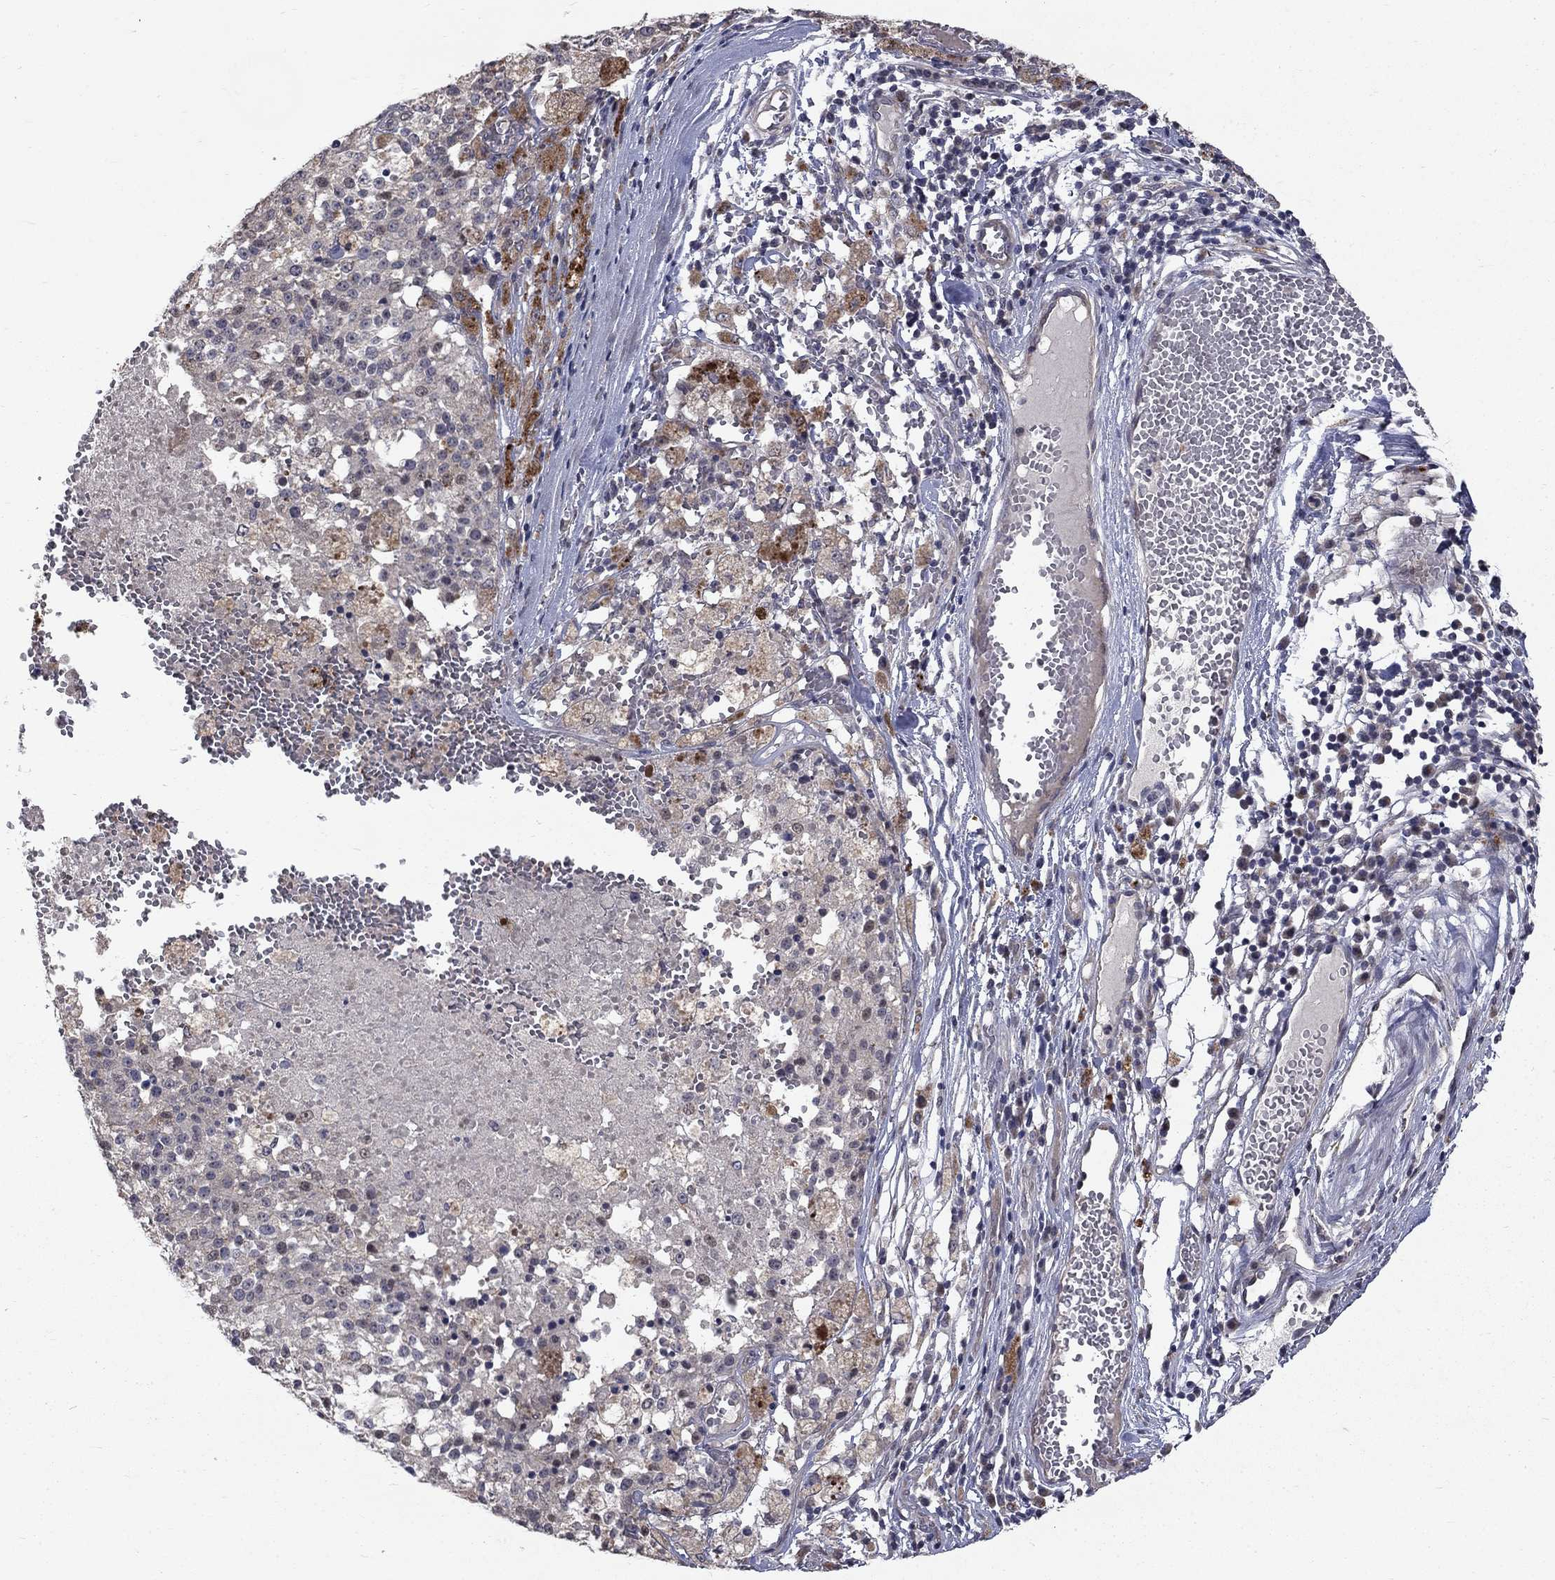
{"staining": {"intensity": "negative", "quantity": "none", "location": "none"}, "tissue": "melanoma", "cell_type": "Tumor cells", "image_type": "cancer", "snomed": [{"axis": "morphology", "description": "Malignant melanoma, Metastatic site"}, {"axis": "topography", "description": "Lymph node"}], "caption": "Immunohistochemical staining of human malignant melanoma (metastatic site) displays no significant expression in tumor cells.", "gene": "FAM3B", "patient": {"sex": "female", "age": 64}}